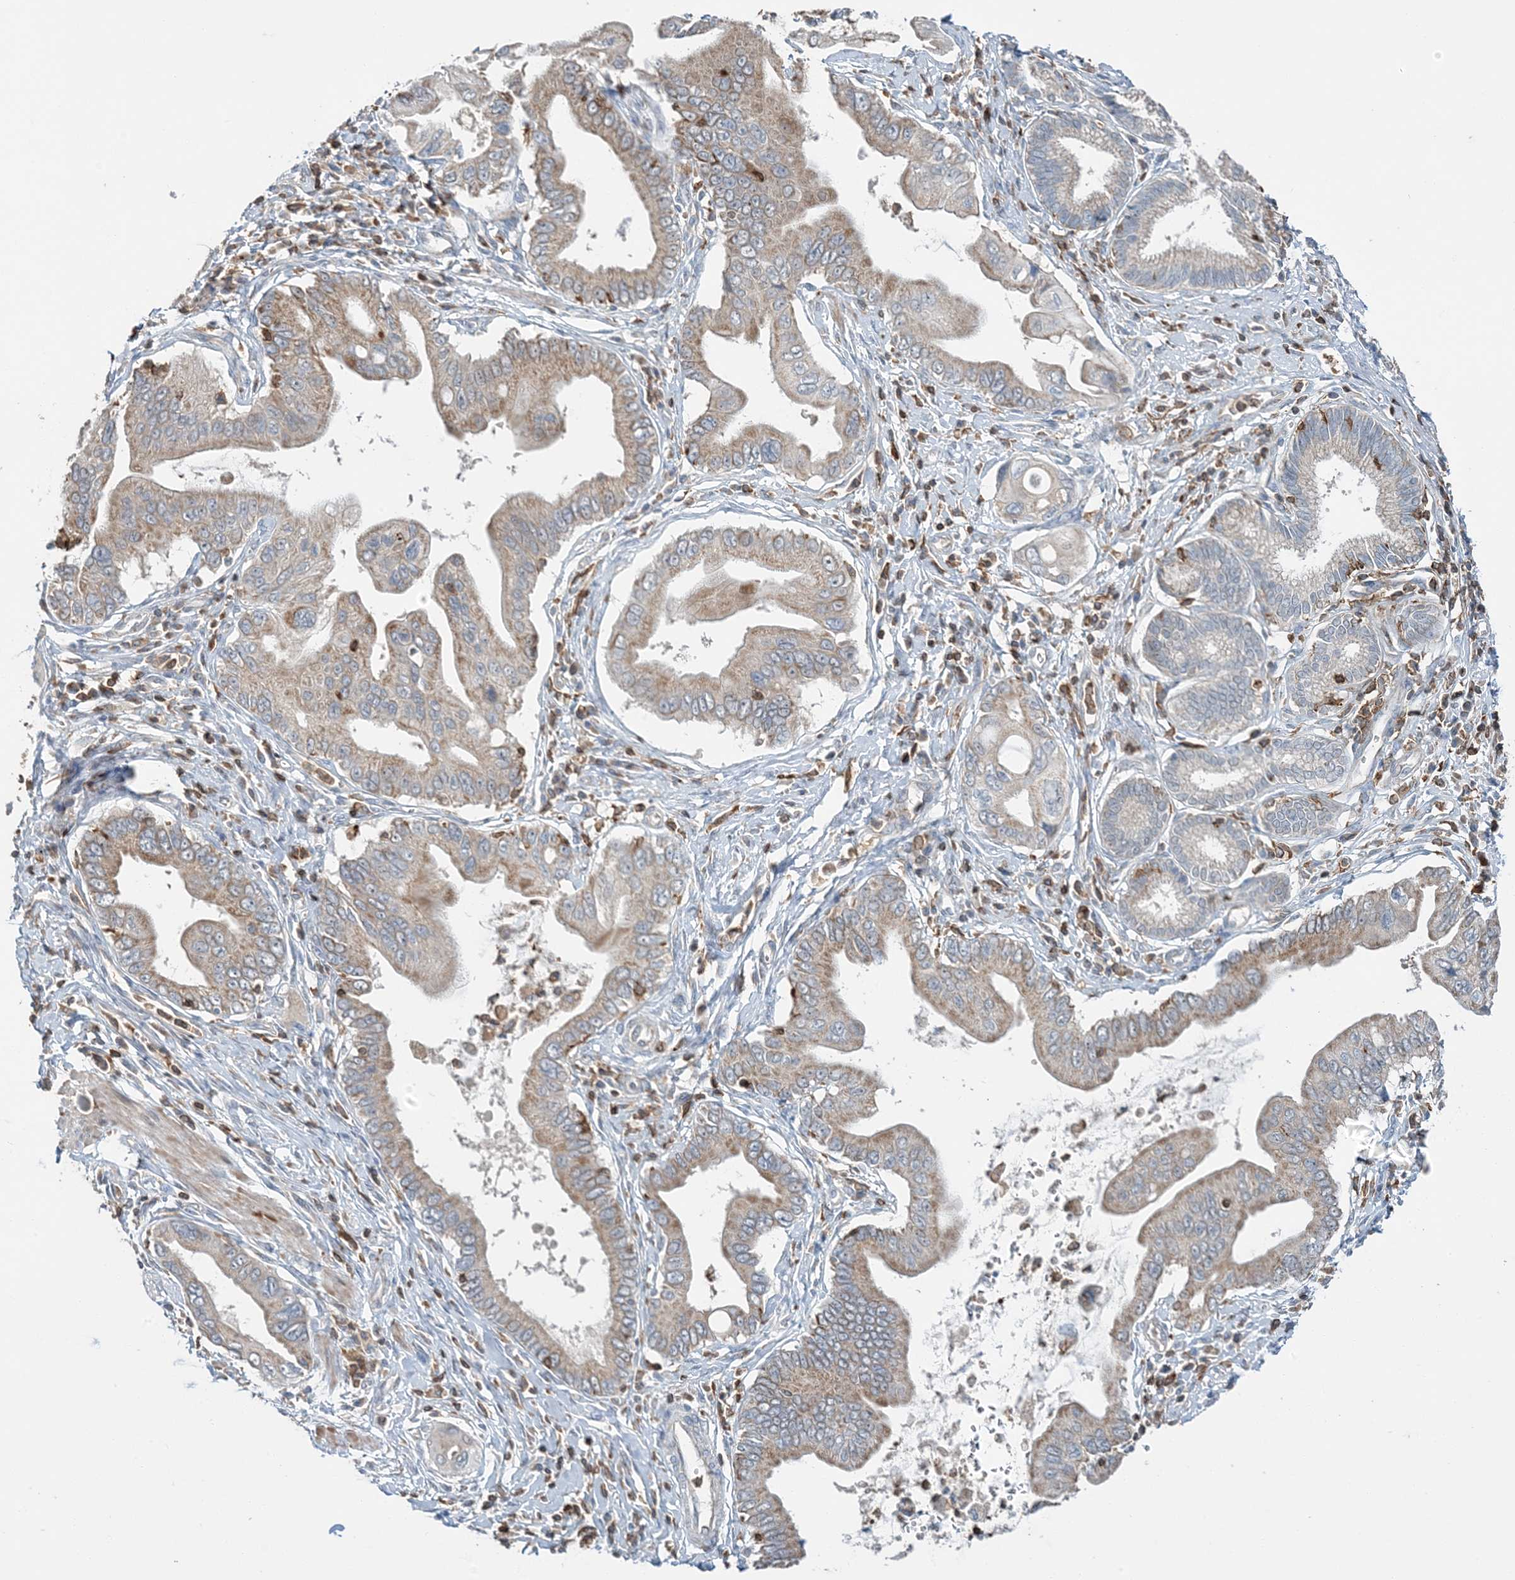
{"staining": {"intensity": "weak", "quantity": "25%-75%", "location": "cytoplasmic/membranous"}, "tissue": "pancreatic cancer", "cell_type": "Tumor cells", "image_type": "cancer", "snomed": [{"axis": "morphology", "description": "Adenocarcinoma, NOS"}, {"axis": "topography", "description": "Pancreas"}], "caption": "DAB (3,3'-diaminobenzidine) immunohistochemical staining of pancreatic adenocarcinoma exhibits weak cytoplasmic/membranous protein expression in approximately 25%-75% of tumor cells.", "gene": "TMLHE", "patient": {"sex": "male", "age": 78}}